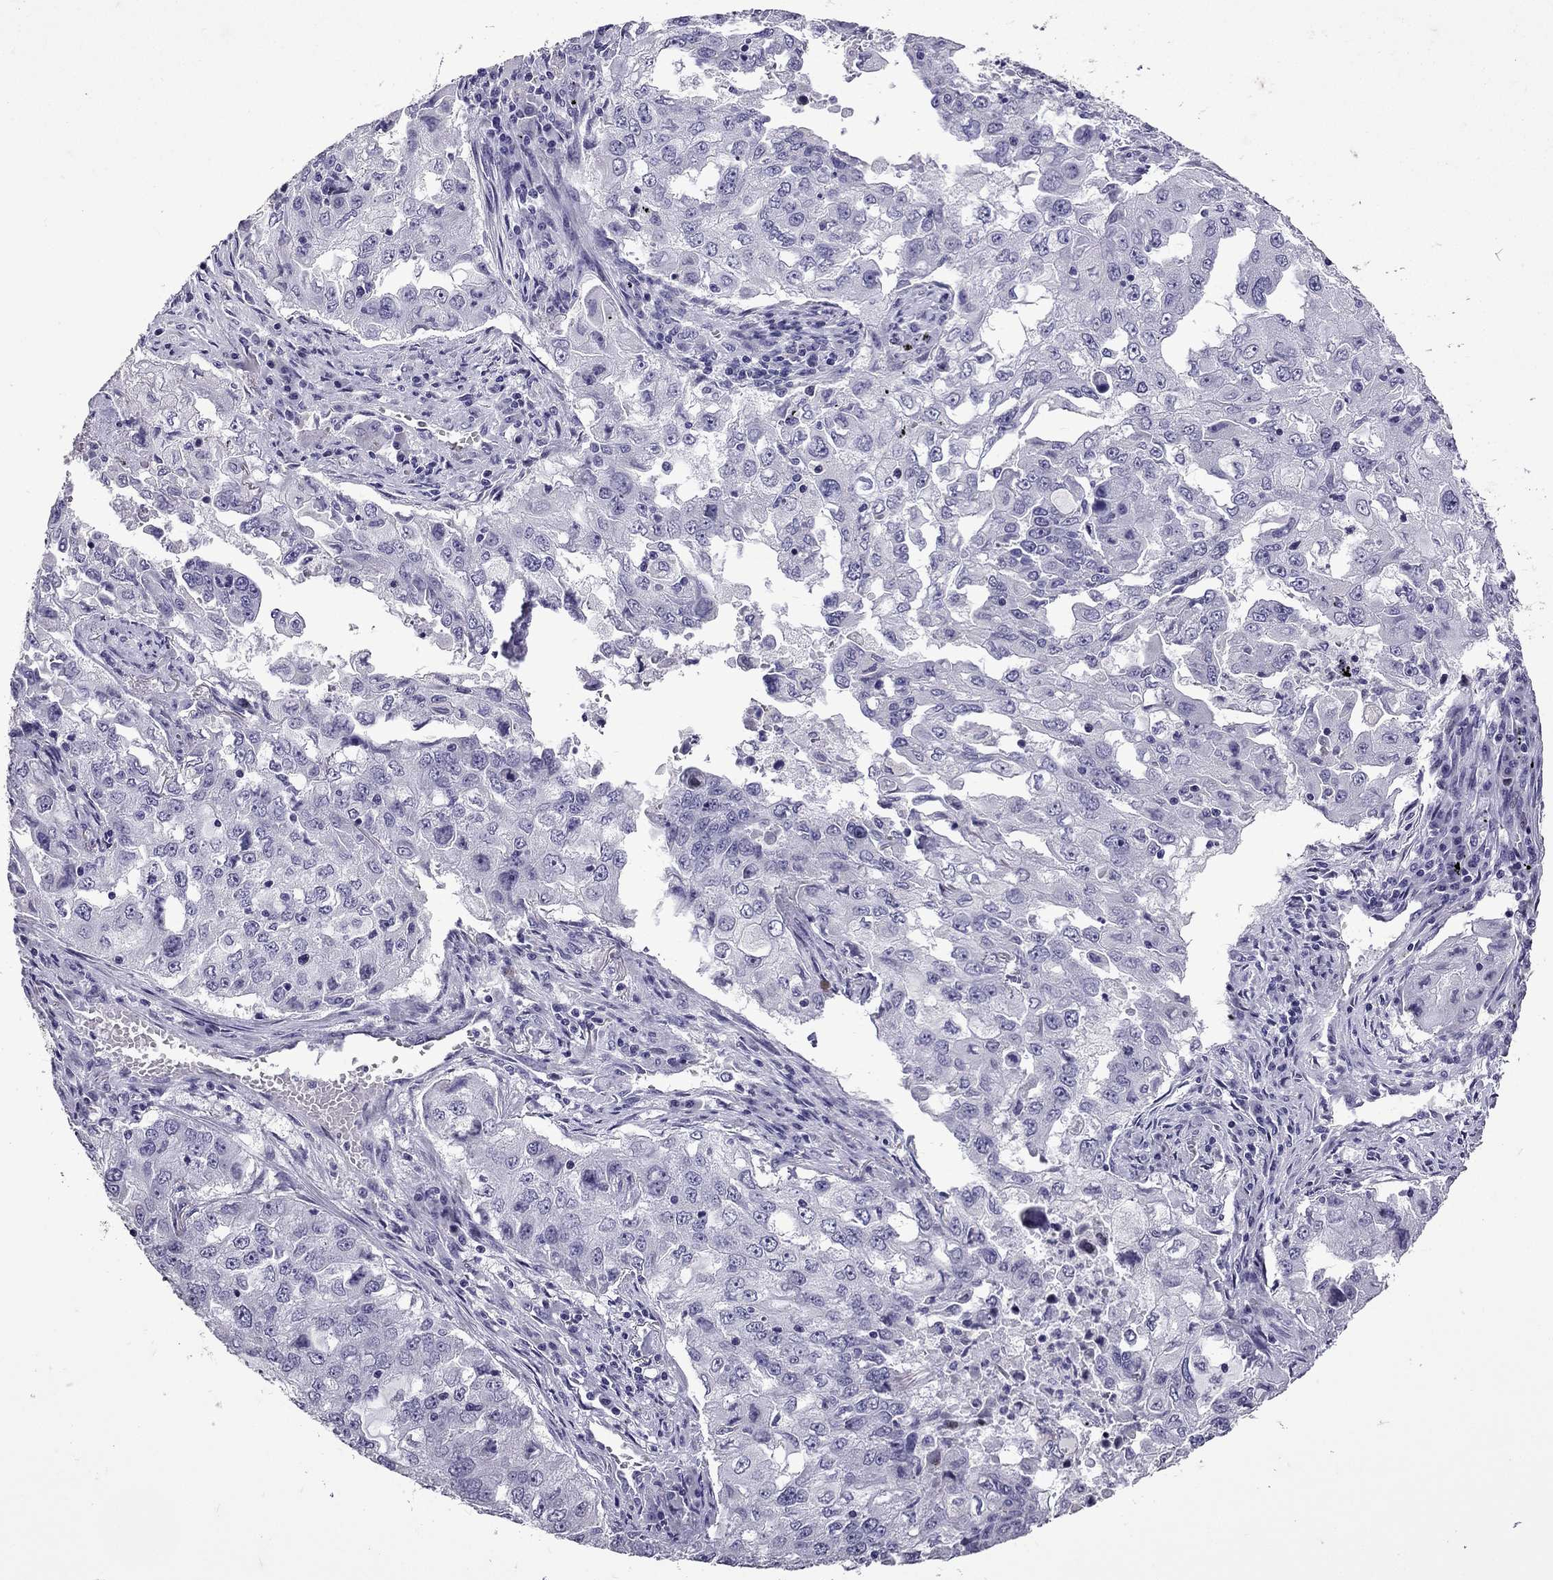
{"staining": {"intensity": "negative", "quantity": "none", "location": "none"}, "tissue": "lung cancer", "cell_type": "Tumor cells", "image_type": "cancer", "snomed": [{"axis": "morphology", "description": "Adenocarcinoma, NOS"}, {"axis": "topography", "description": "Lung"}], "caption": "Lung adenocarcinoma stained for a protein using IHC shows no positivity tumor cells.", "gene": "TTN", "patient": {"sex": "female", "age": 61}}